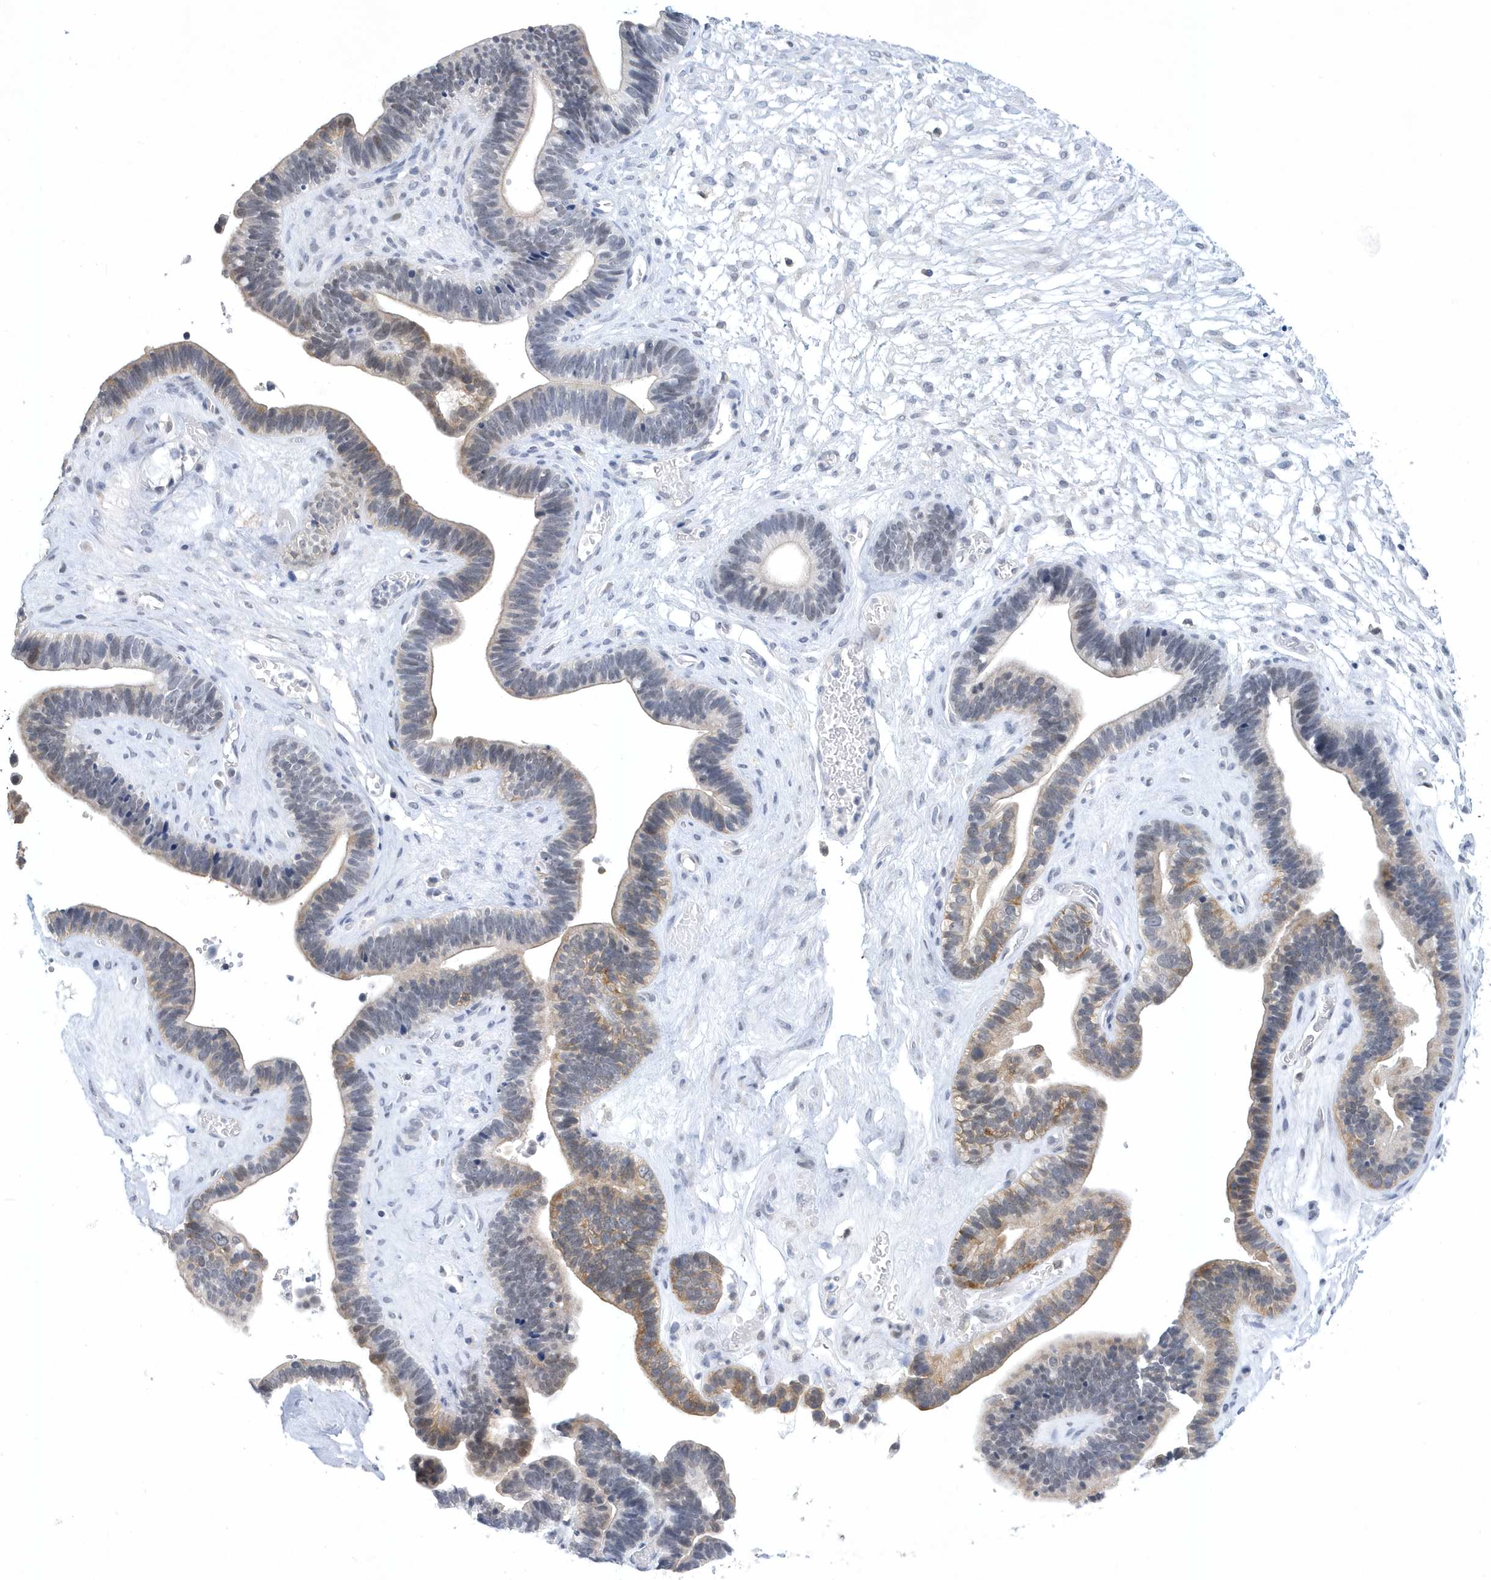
{"staining": {"intensity": "moderate", "quantity": "25%-75%", "location": "cytoplasmic/membranous"}, "tissue": "ovarian cancer", "cell_type": "Tumor cells", "image_type": "cancer", "snomed": [{"axis": "morphology", "description": "Cystadenocarcinoma, serous, NOS"}, {"axis": "topography", "description": "Ovary"}], "caption": "Immunohistochemical staining of ovarian cancer (serous cystadenocarcinoma) exhibits moderate cytoplasmic/membranous protein positivity in approximately 25%-75% of tumor cells.", "gene": "SRGAP3", "patient": {"sex": "female", "age": 56}}